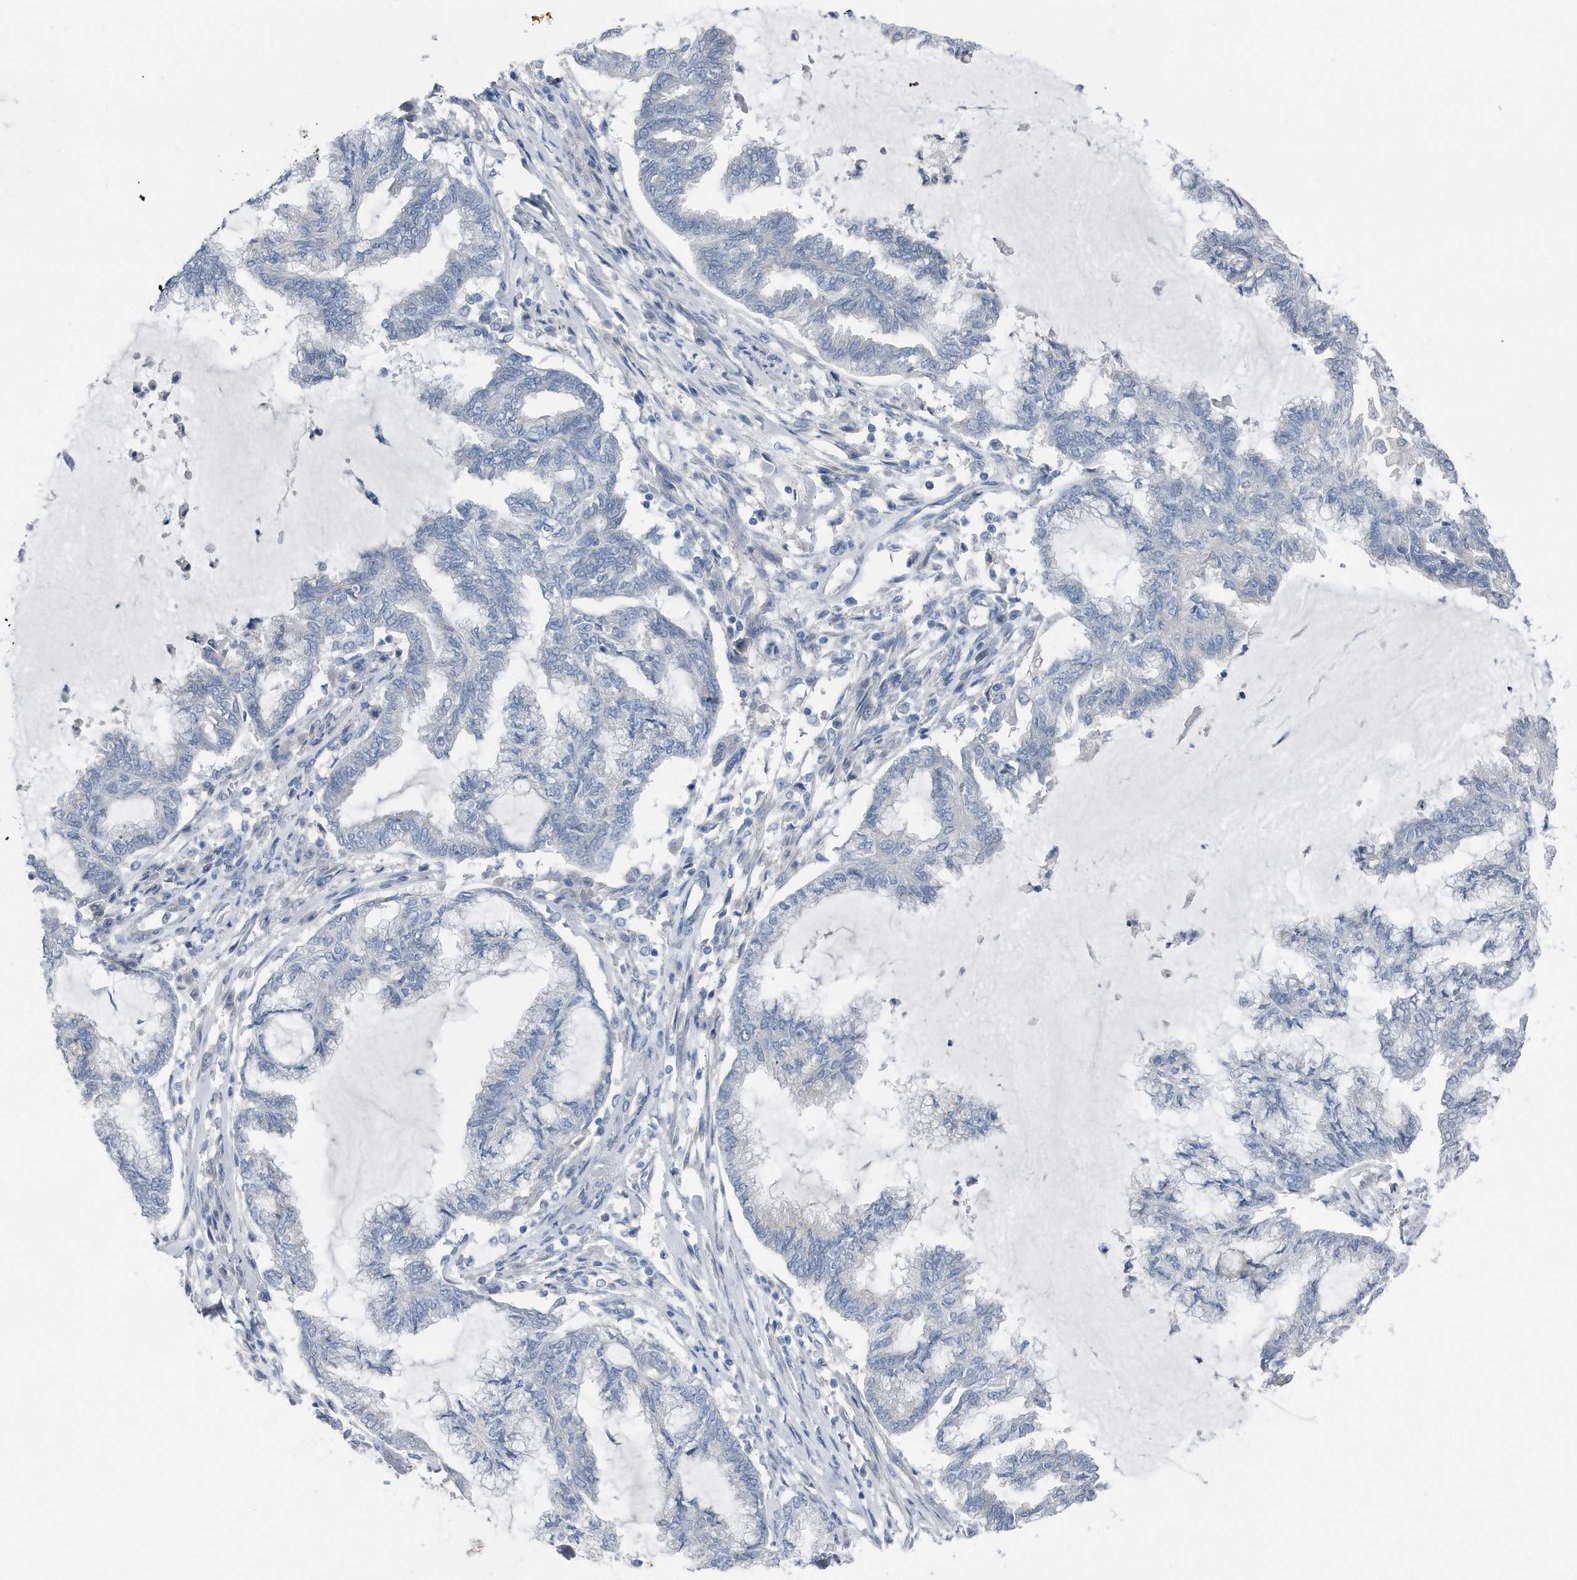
{"staining": {"intensity": "negative", "quantity": "none", "location": "none"}, "tissue": "endometrial cancer", "cell_type": "Tumor cells", "image_type": "cancer", "snomed": [{"axis": "morphology", "description": "Adenocarcinoma, NOS"}, {"axis": "topography", "description": "Endometrium"}], "caption": "Immunohistochemistry (IHC) photomicrograph of endometrial cancer stained for a protein (brown), which displays no staining in tumor cells. (Brightfield microscopy of DAB immunohistochemistry at high magnification).", "gene": "YRDC", "patient": {"sex": "female", "age": 86}}